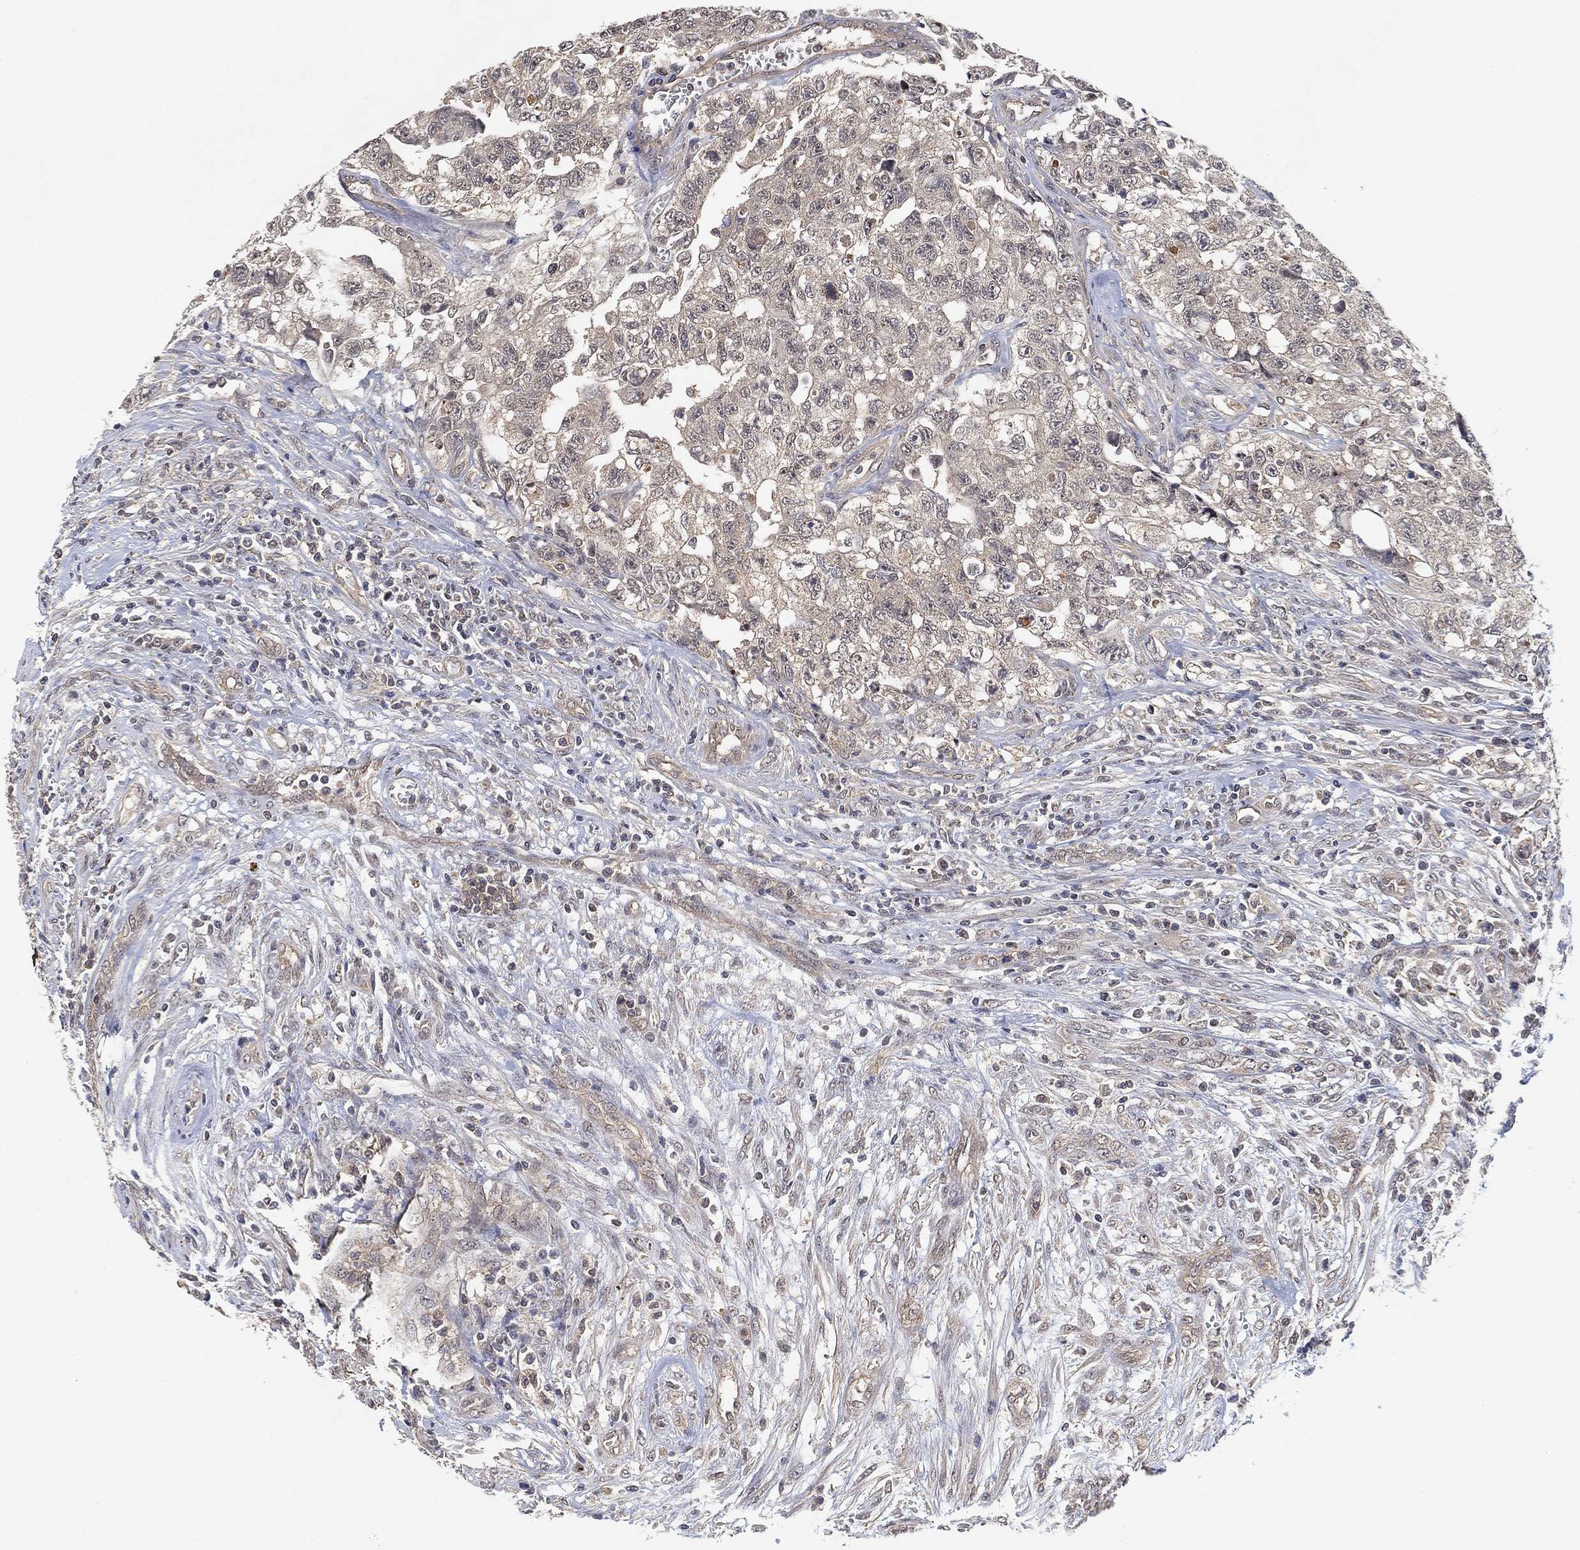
{"staining": {"intensity": "weak", "quantity": "<25%", "location": "cytoplasmic/membranous"}, "tissue": "testis cancer", "cell_type": "Tumor cells", "image_type": "cancer", "snomed": [{"axis": "morphology", "description": "Carcinoma, Embryonal, NOS"}, {"axis": "topography", "description": "Testis"}], "caption": "There is no significant staining in tumor cells of testis embryonal carcinoma.", "gene": "CCDC43", "patient": {"sex": "male", "age": 24}}